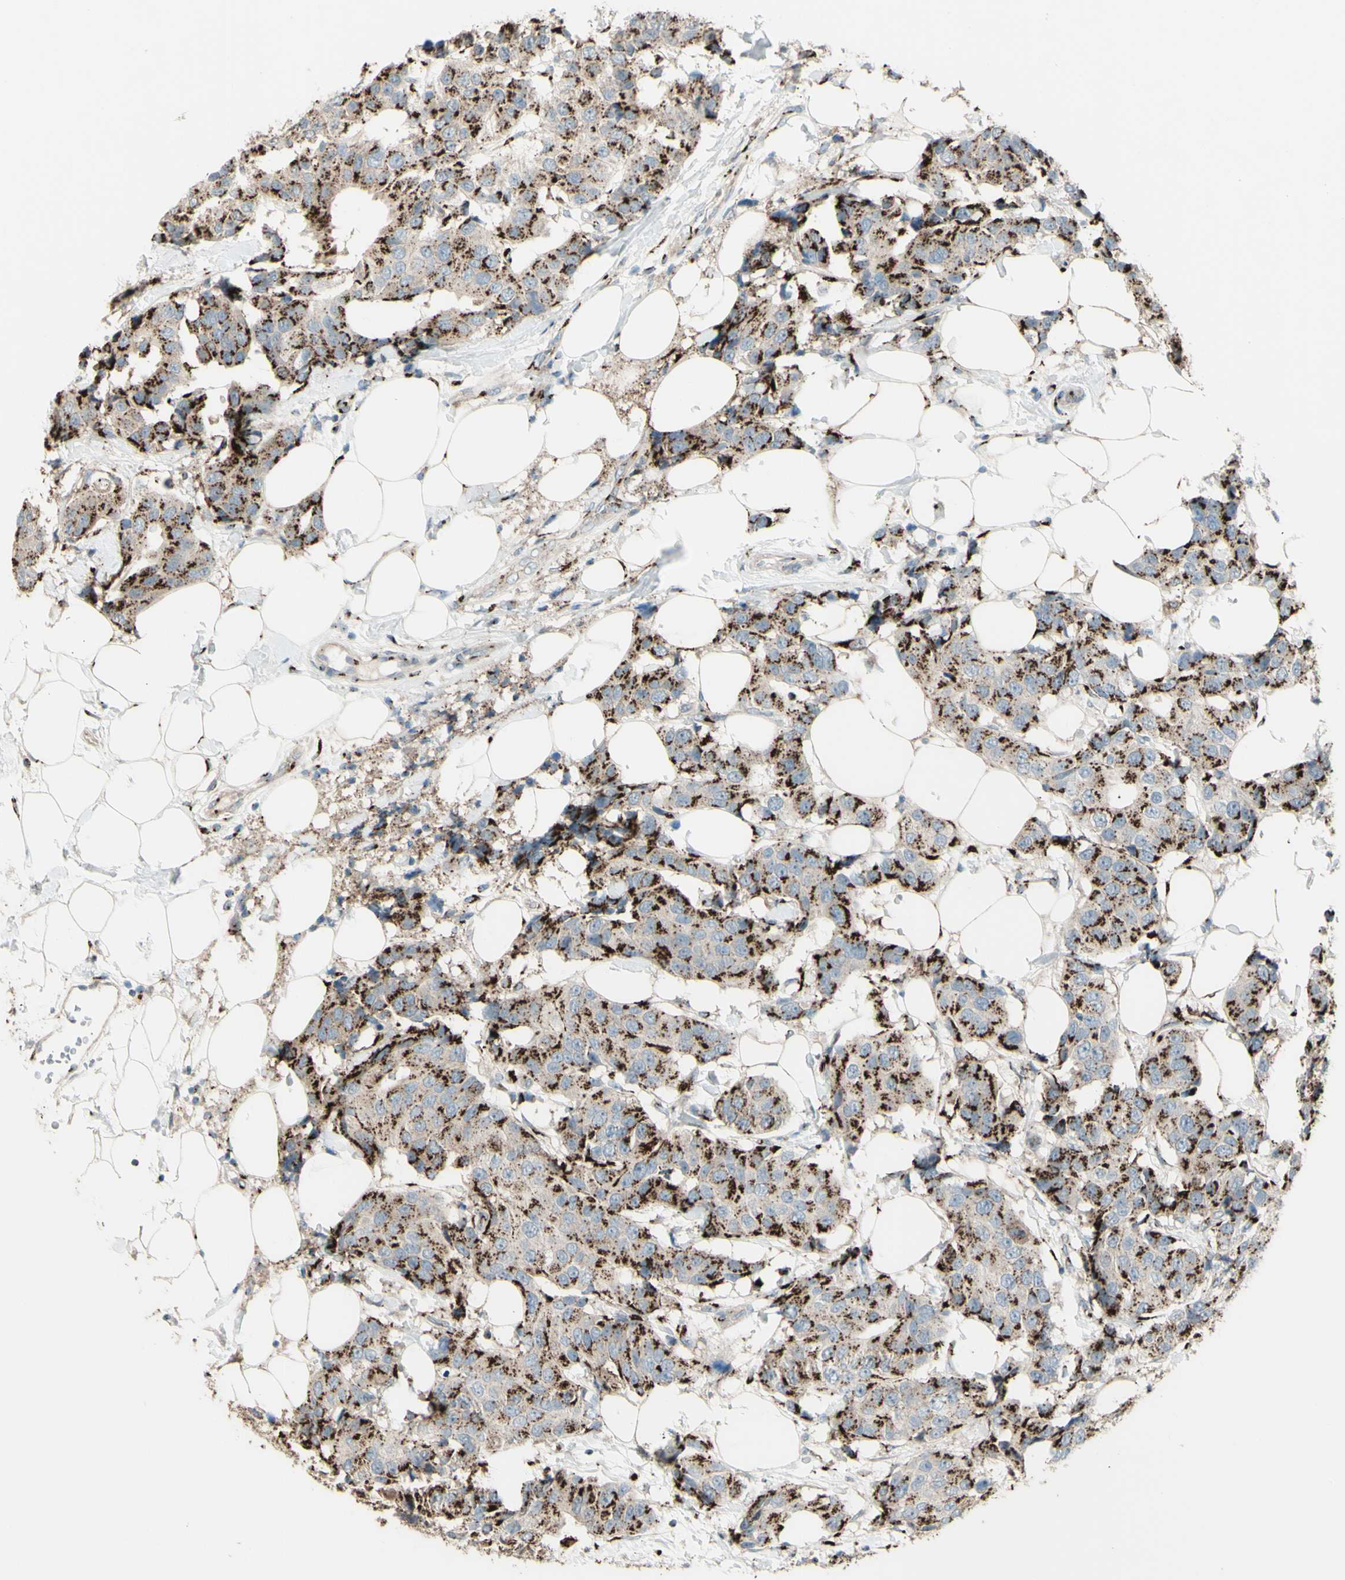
{"staining": {"intensity": "moderate", "quantity": ">75%", "location": "cytoplasmic/membranous"}, "tissue": "breast cancer", "cell_type": "Tumor cells", "image_type": "cancer", "snomed": [{"axis": "morphology", "description": "Normal tissue, NOS"}, {"axis": "morphology", "description": "Duct carcinoma"}, {"axis": "topography", "description": "Breast"}], "caption": "IHC of human breast infiltrating ductal carcinoma reveals medium levels of moderate cytoplasmic/membranous expression in approximately >75% of tumor cells.", "gene": "BPNT2", "patient": {"sex": "female", "age": 39}}